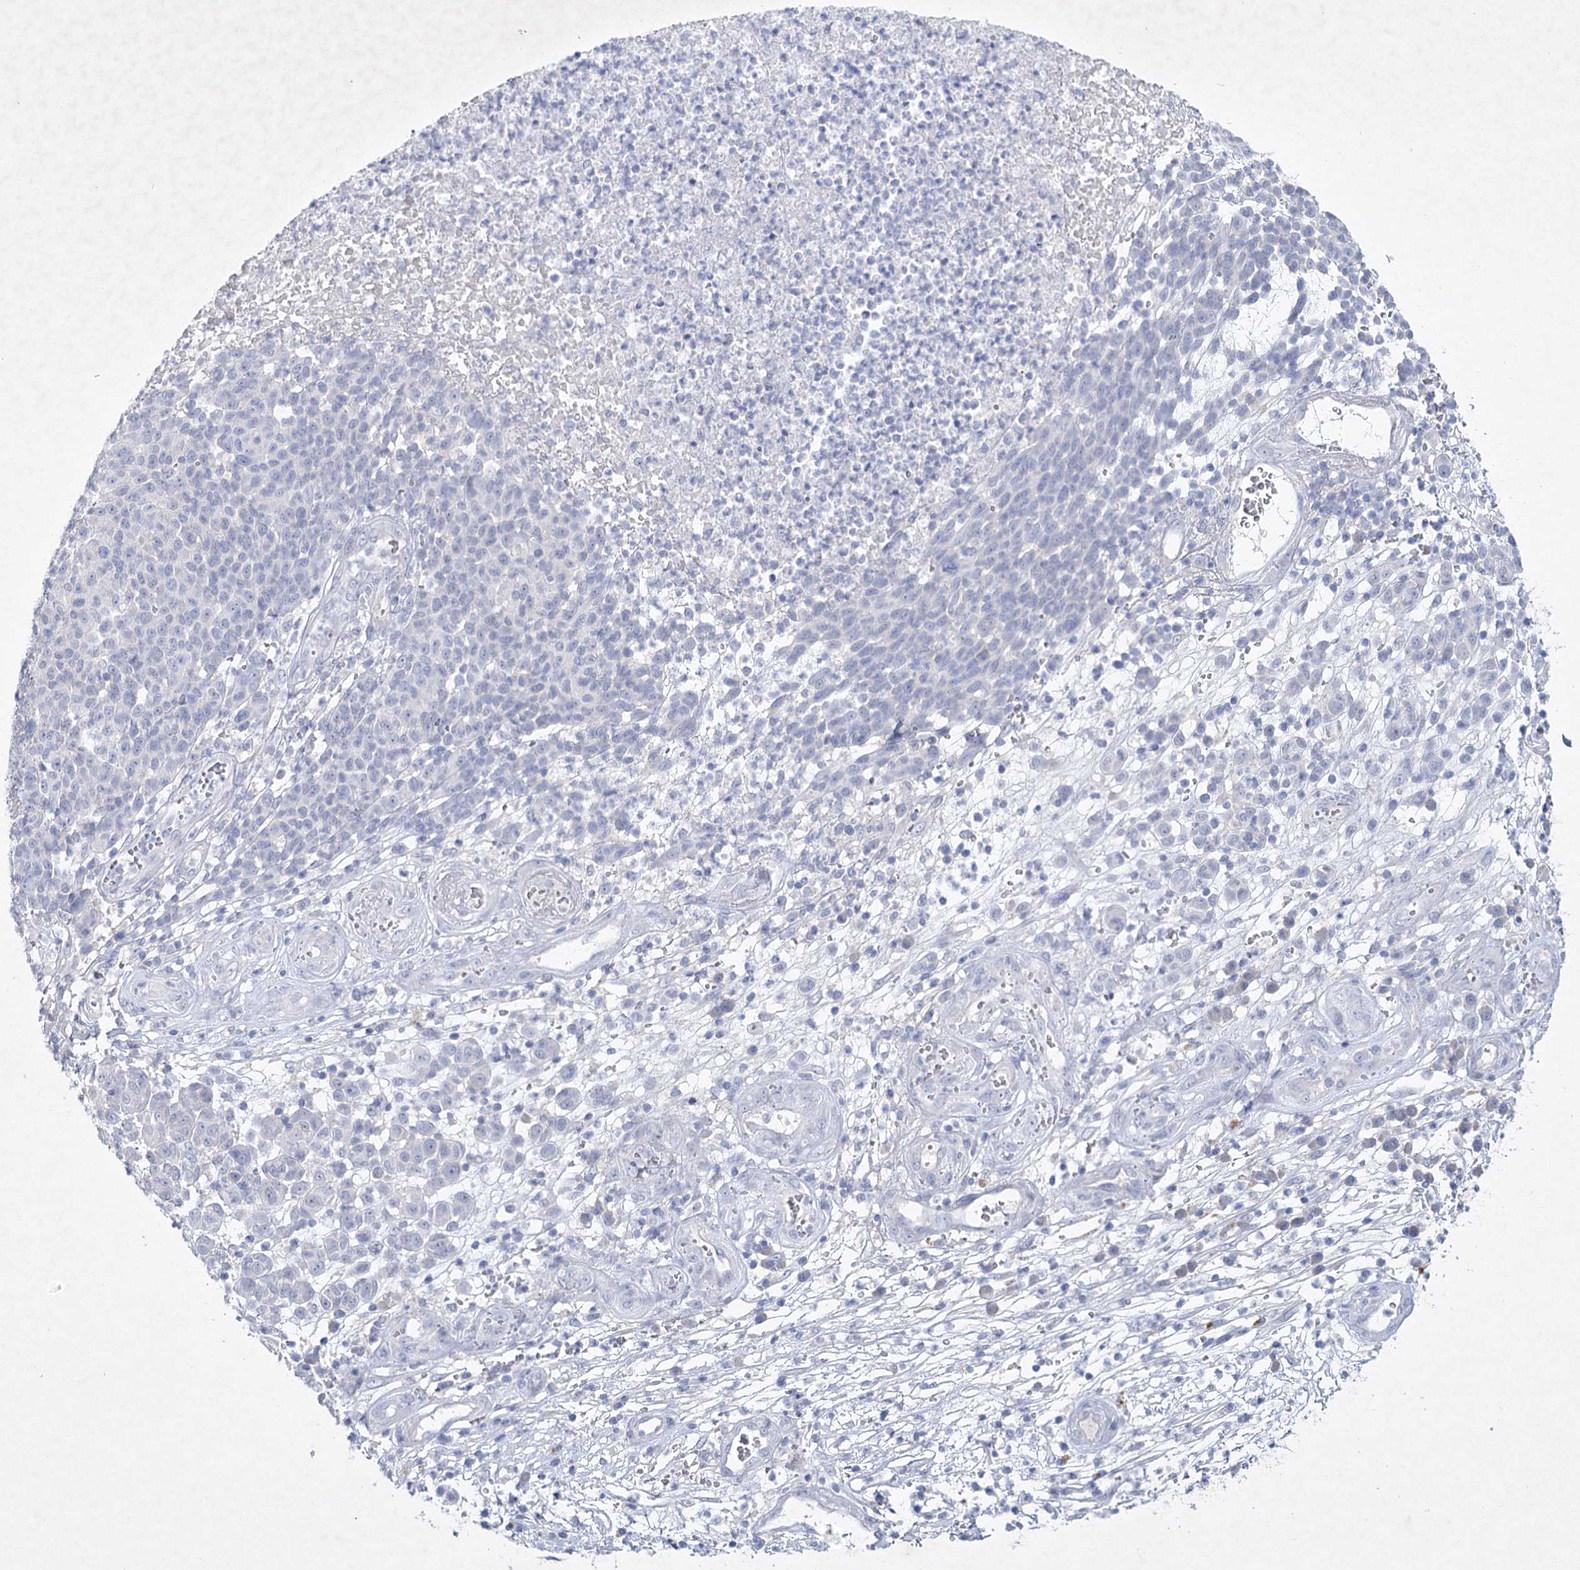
{"staining": {"intensity": "negative", "quantity": "none", "location": "none"}, "tissue": "melanoma", "cell_type": "Tumor cells", "image_type": "cancer", "snomed": [{"axis": "morphology", "description": "Malignant melanoma, NOS"}, {"axis": "topography", "description": "Skin"}], "caption": "DAB (3,3'-diaminobenzidine) immunohistochemical staining of malignant melanoma reveals no significant expression in tumor cells.", "gene": "MAP3K13", "patient": {"sex": "male", "age": 49}}